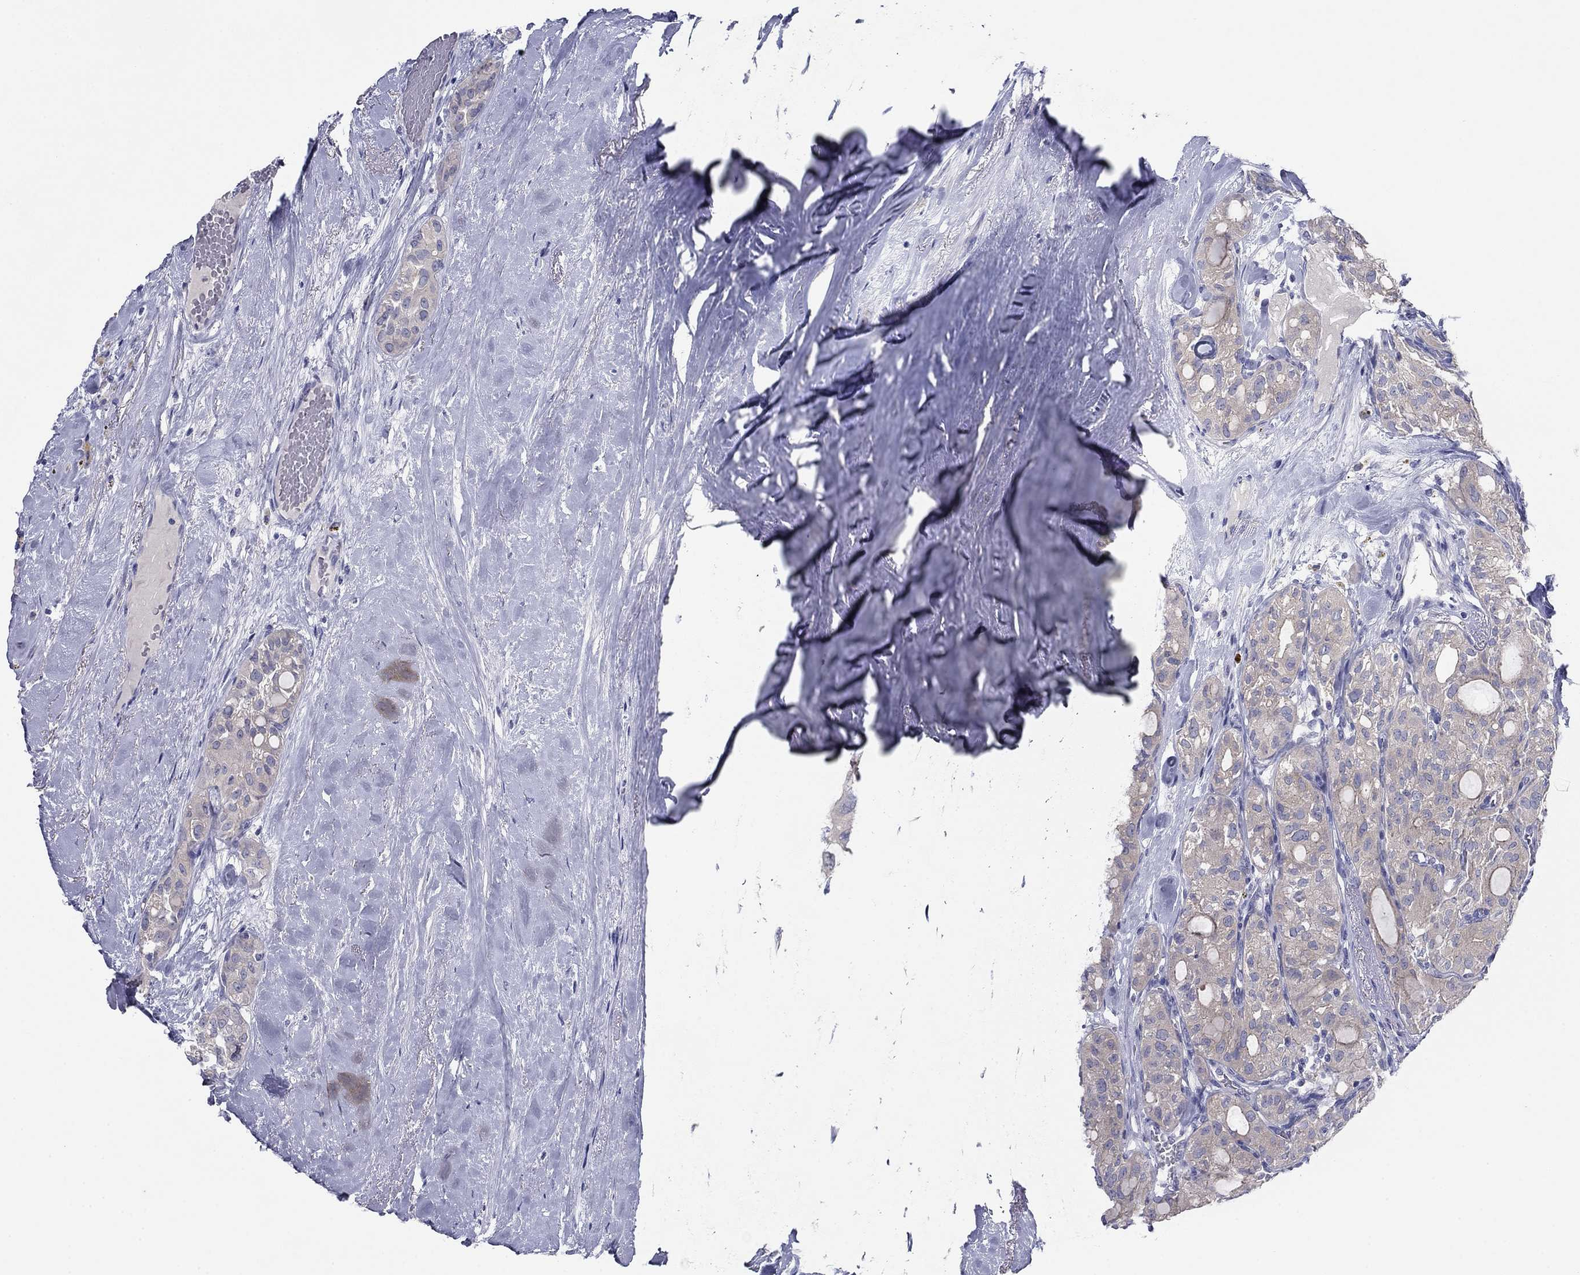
{"staining": {"intensity": "negative", "quantity": "none", "location": "none"}, "tissue": "thyroid cancer", "cell_type": "Tumor cells", "image_type": "cancer", "snomed": [{"axis": "morphology", "description": "Follicular adenoma carcinoma, NOS"}, {"axis": "topography", "description": "Thyroid gland"}], "caption": "Tumor cells are negative for protein expression in human thyroid follicular adenoma carcinoma. (Stains: DAB (3,3'-diaminobenzidine) immunohistochemistry (IHC) with hematoxylin counter stain, Microscopy: brightfield microscopy at high magnification).", "gene": "PLS1", "patient": {"sex": "male", "age": 75}}